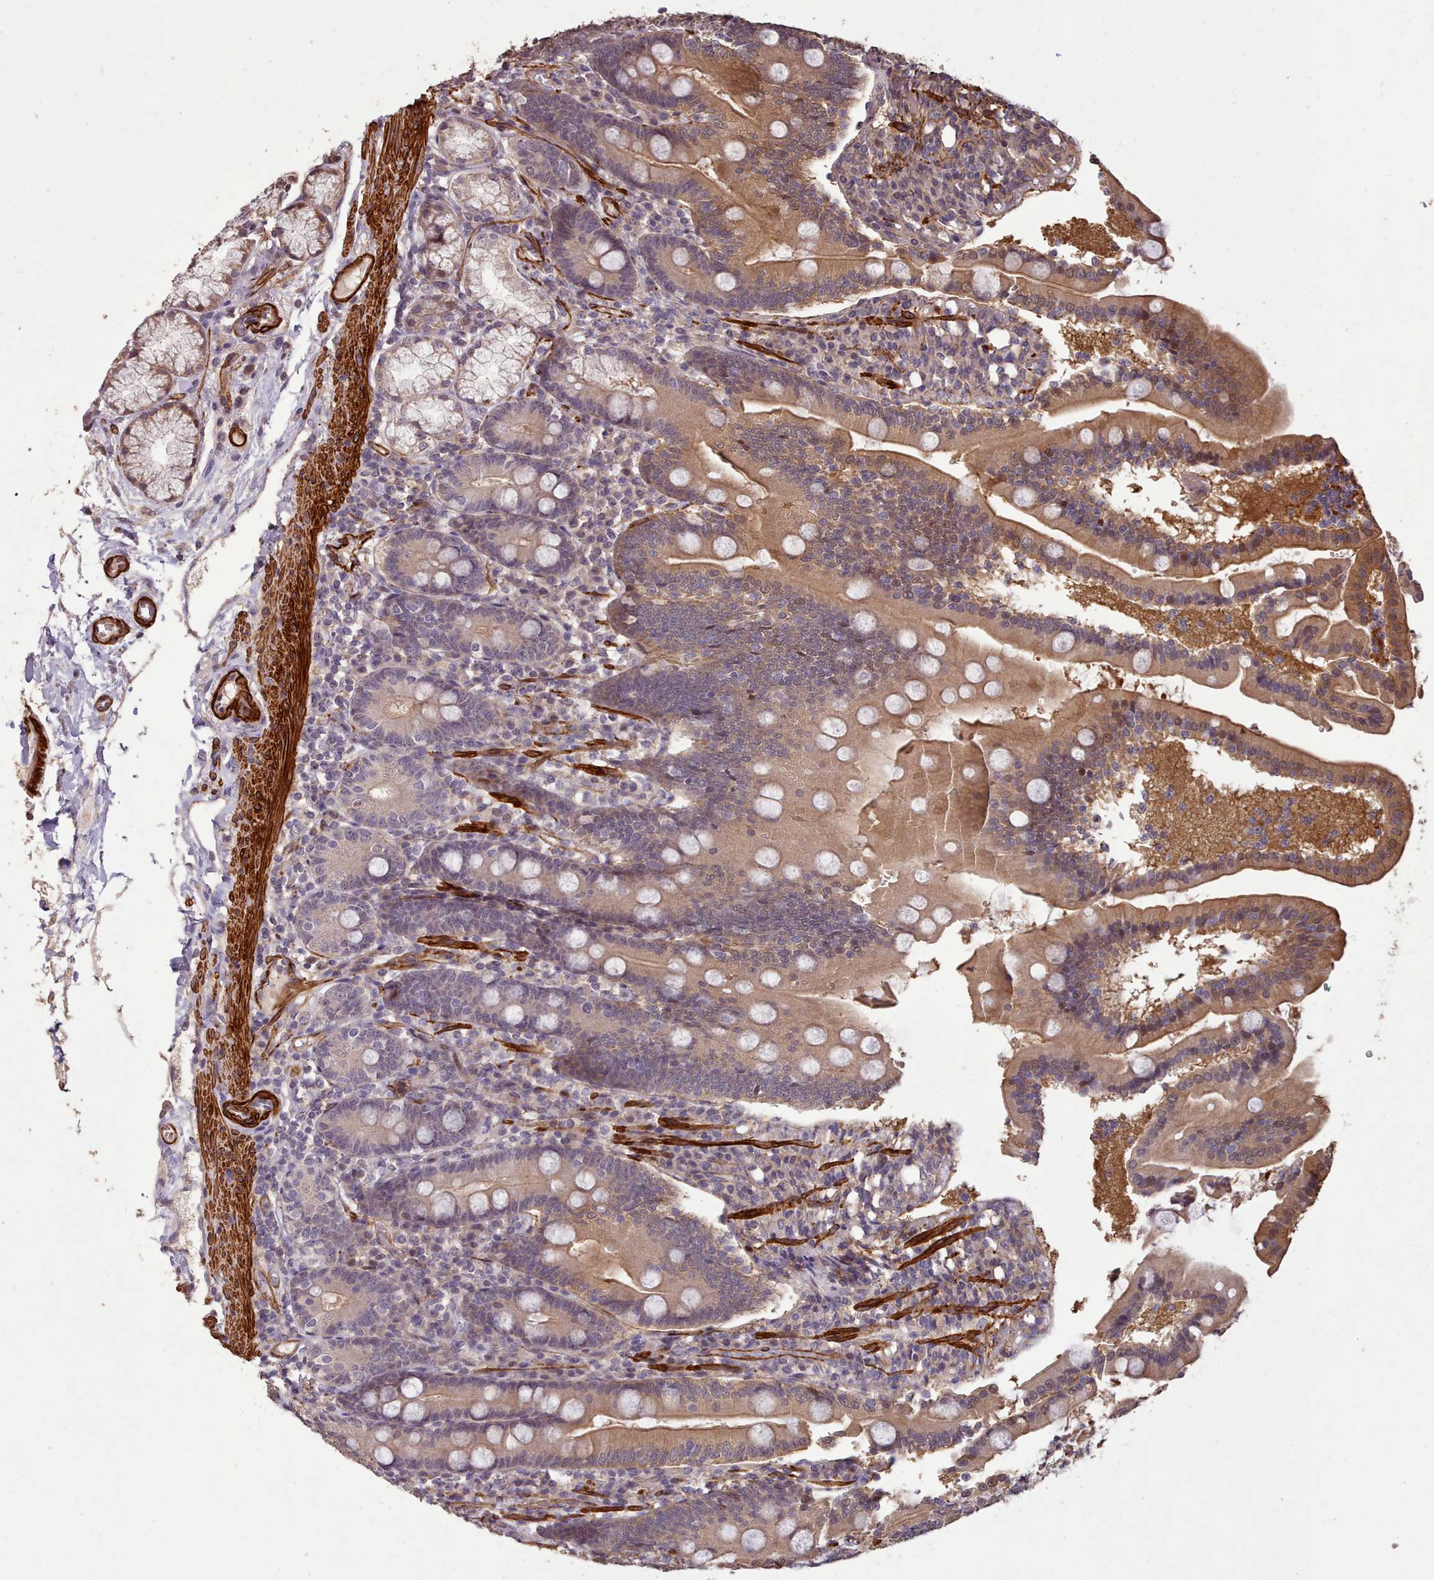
{"staining": {"intensity": "moderate", "quantity": ">75%", "location": "cytoplasmic/membranous"}, "tissue": "duodenum", "cell_type": "Glandular cells", "image_type": "normal", "snomed": [{"axis": "morphology", "description": "Normal tissue, NOS"}, {"axis": "topography", "description": "Duodenum"}], "caption": "Protein expression analysis of benign duodenum shows moderate cytoplasmic/membranous expression in approximately >75% of glandular cells. (Stains: DAB (3,3'-diaminobenzidine) in brown, nuclei in blue, Microscopy: brightfield microscopy at high magnification).", "gene": "NLRC4", "patient": {"sex": "female", "age": 67}}